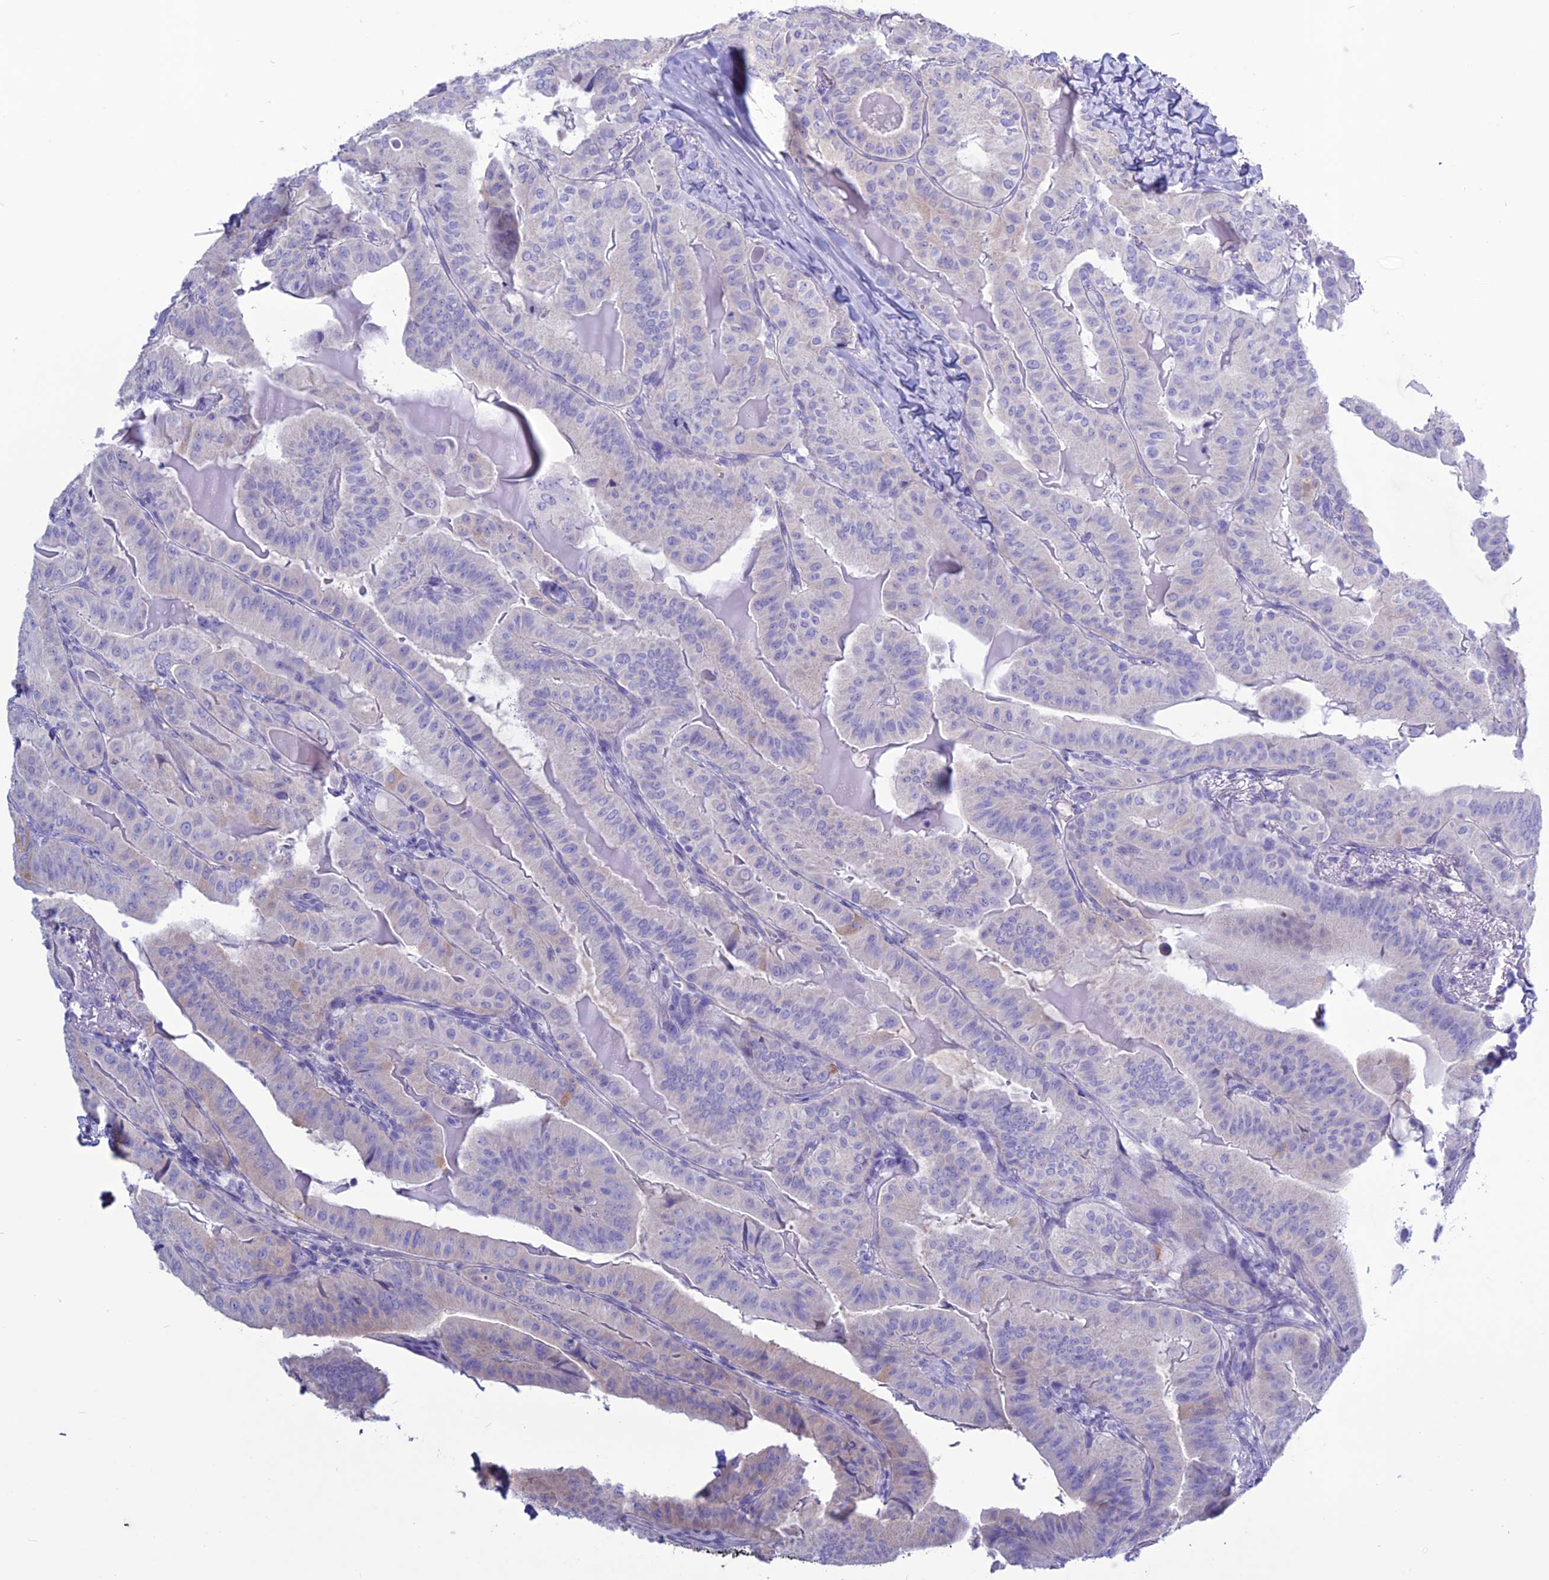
{"staining": {"intensity": "negative", "quantity": "none", "location": "none"}, "tissue": "thyroid cancer", "cell_type": "Tumor cells", "image_type": "cancer", "snomed": [{"axis": "morphology", "description": "Papillary adenocarcinoma, NOS"}, {"axis": "topography", "description": "Thyroid gland"}], "caption": "The photomicrograph shows no staining of tumor cells in thyroid cancer (papillary adenocarcinoma).", "gene": "CLEC2L", "patient": {"sex": "female", "age": 68}}